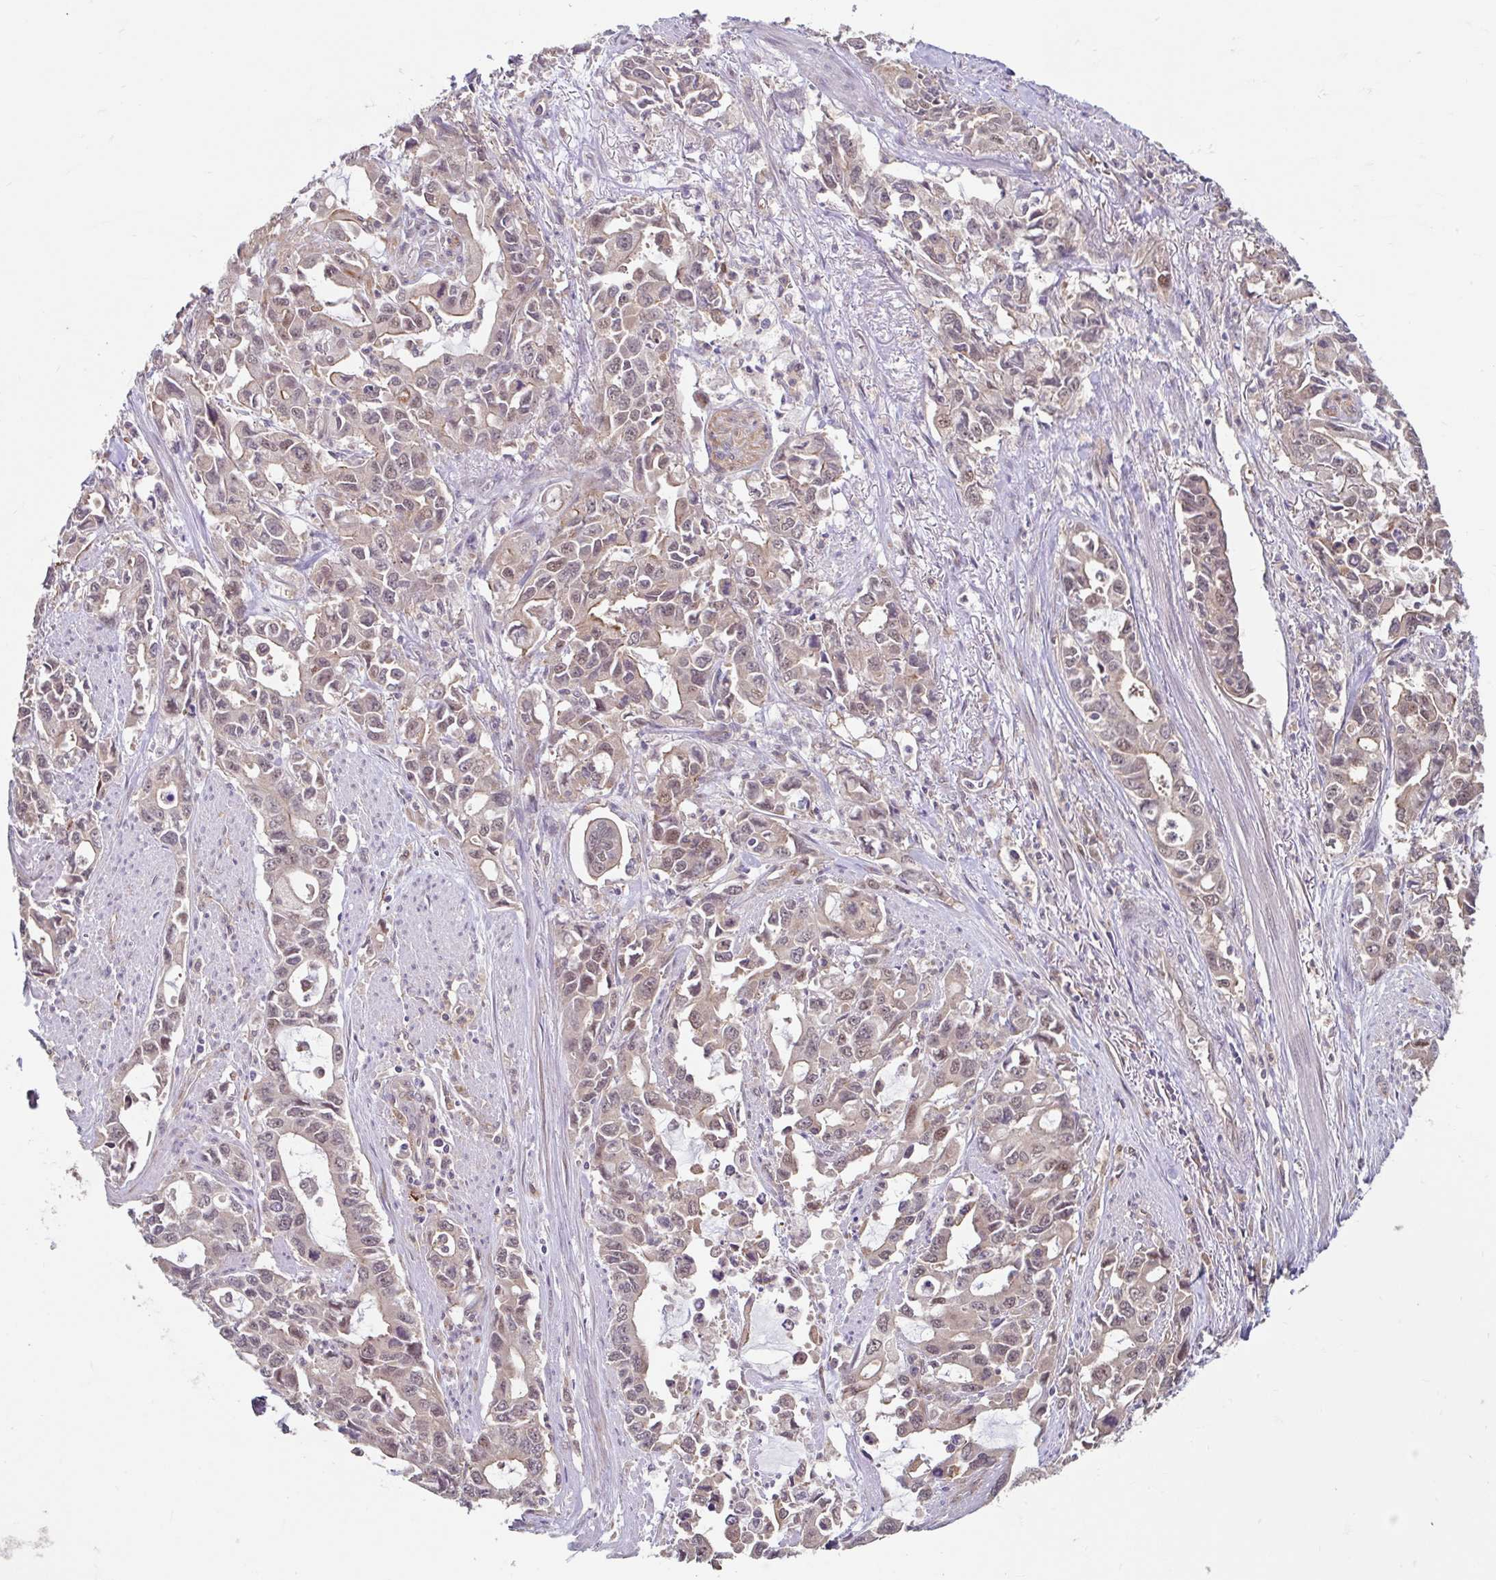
{"staining": {"intensity": "weak", "quantity": ">75%", "location": "cytoplasmic/membranous,nuclear"}, "tissue": "stomach cancer", "cell_type": "Tumor cells", "image_type": "cancer", "snomed": [{"axis": "morphology", "description": "Adenocarcinoma, NOS"}, {"axis": "topography", "description": "Stomach, upper"}], "caption": "Adenocarcinoma (stomach) stained with immunohistochemistry displays weak cytoplasmic/membranous and nuclear expression in about >75% of tumor cells.", "gene": "STYXL1", "patient": {"sex": "male", "age": 85}}